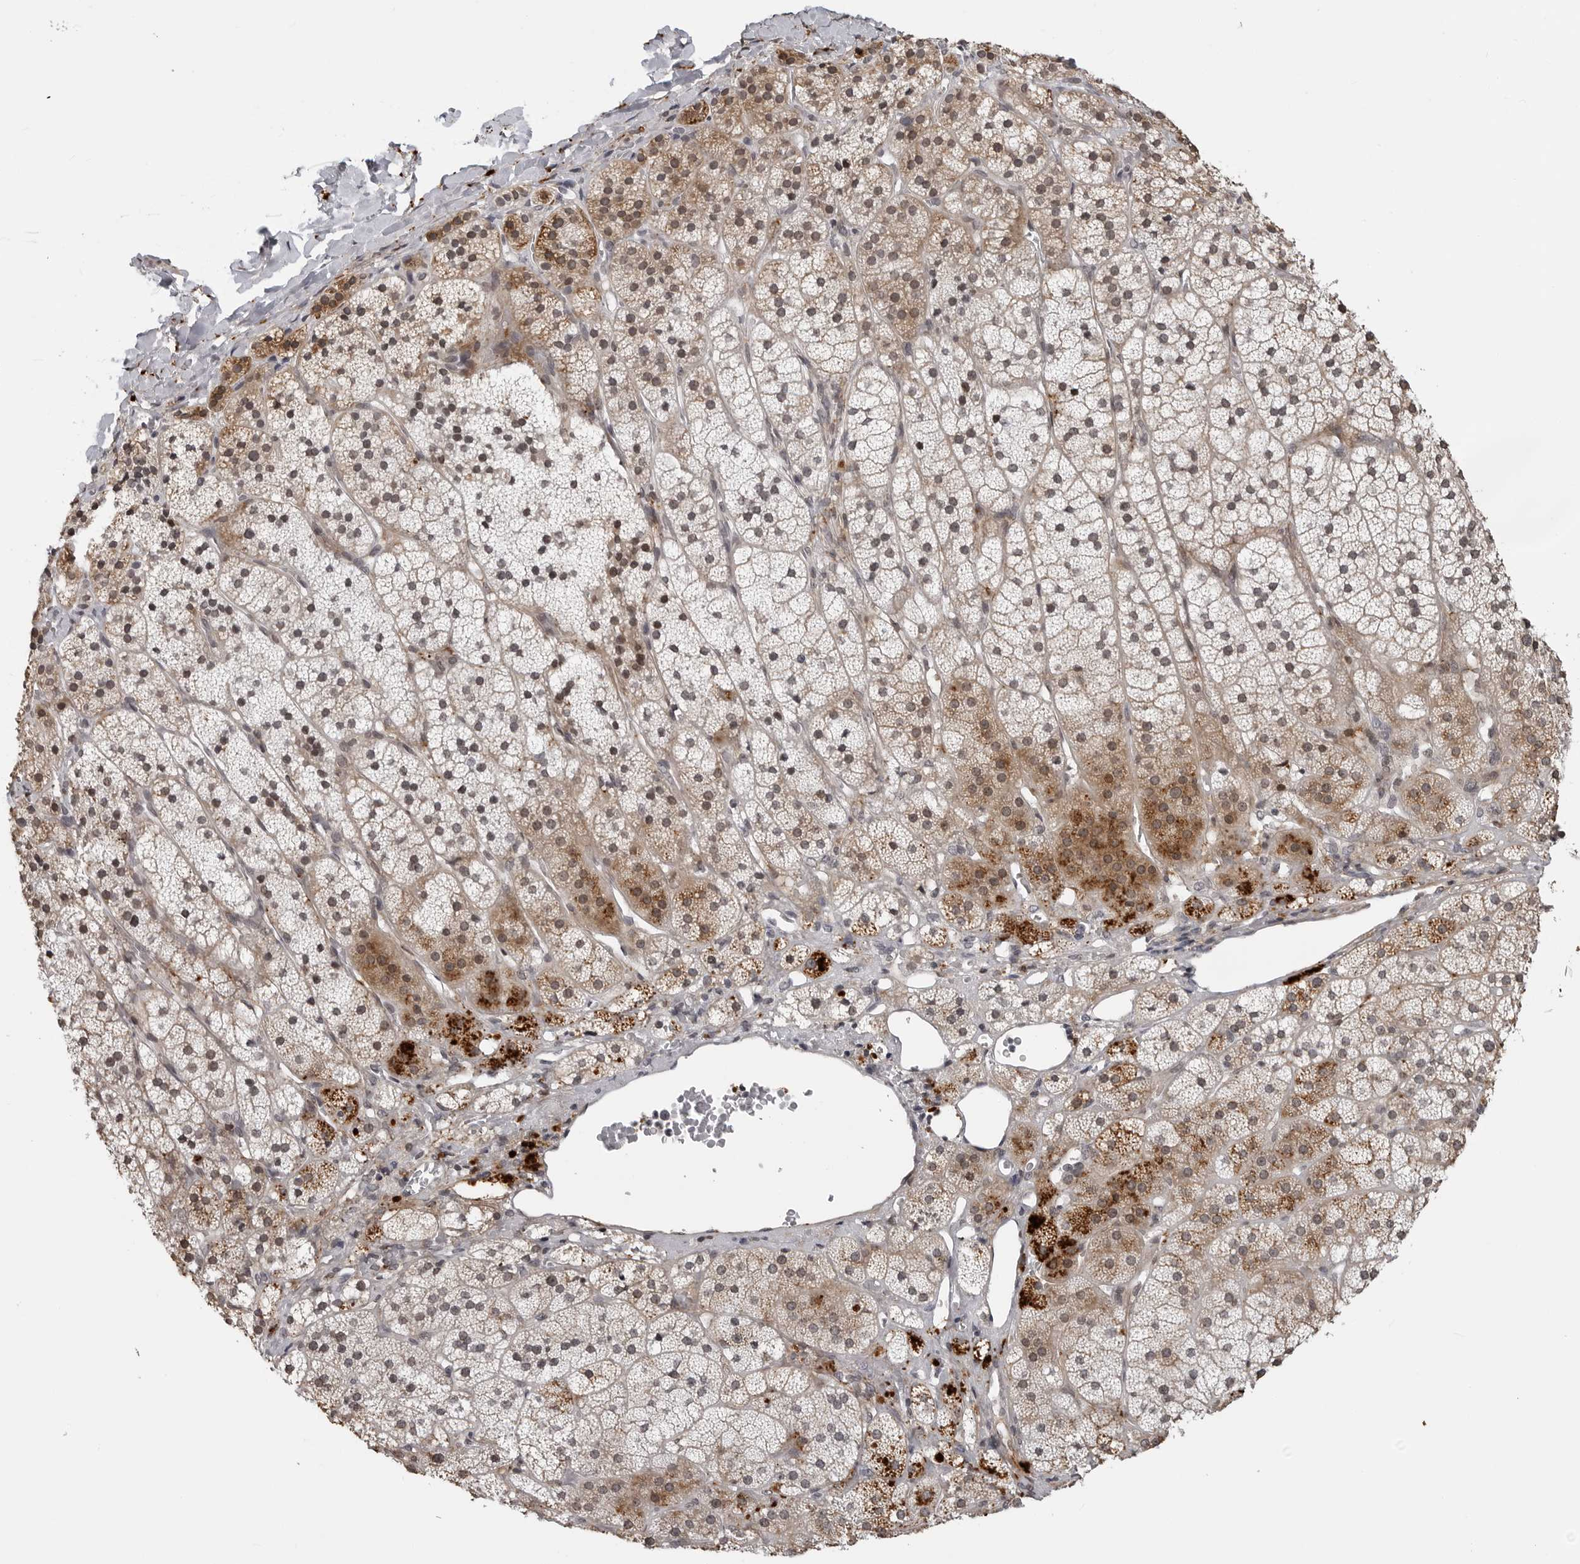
{"staining": {"intensity": "moderate", "quantity": "<25%", "location": "cytoplasmic/membranous"}, "tissue": "adrenal gland", "cell_type": "Glandular cells", "image_type": "normal", "snomed": [{"axis": "morphology", "description": "Normal tissue, NOS"}, {"axis": "topography", "description": "Adrenal gland"}], "caption": "Protein expression analysis of normal human adrenal gland reveals moderate cytoplasmic/membranous staining in about <25% of glandular cells. Nuclei are stained in blue.", "gene": "CXCR5", "patient": {"sex": "female", "age": 44}}